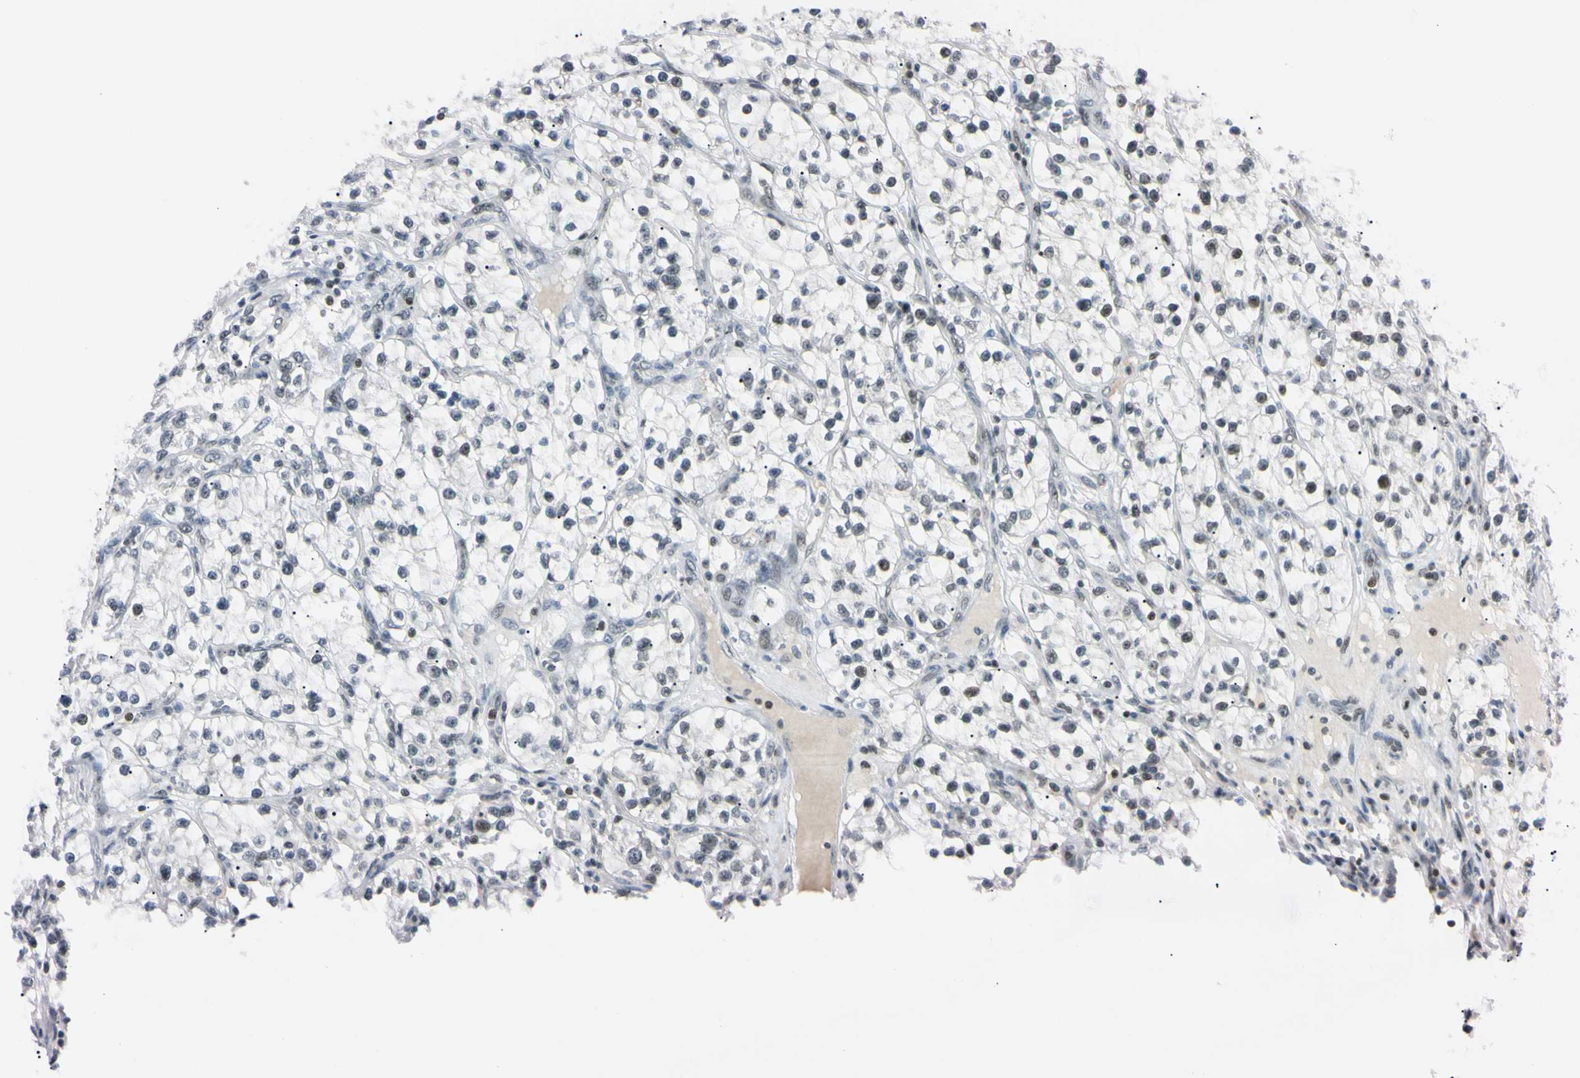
{"staining": {"intensity": "negative", "quantity": "none", "location": "none"}, "tissue": "renal cancer", "cell_type": "Tumor cells", "image_type": "cancer", "snomed": [{"axis": "morphology", "description": "Adenocarcinoma, NOS"}, {"axis": "topography", "description": "Kidney"}], "caption": "Renal cancer (adenocarcinoma) was stained to show a protein in brown. There is no significant positivity in tumor cells. Nuclei are stained in blue.", "gene": "C1orf174", "patient": {"sex": "female", "age": 57}}